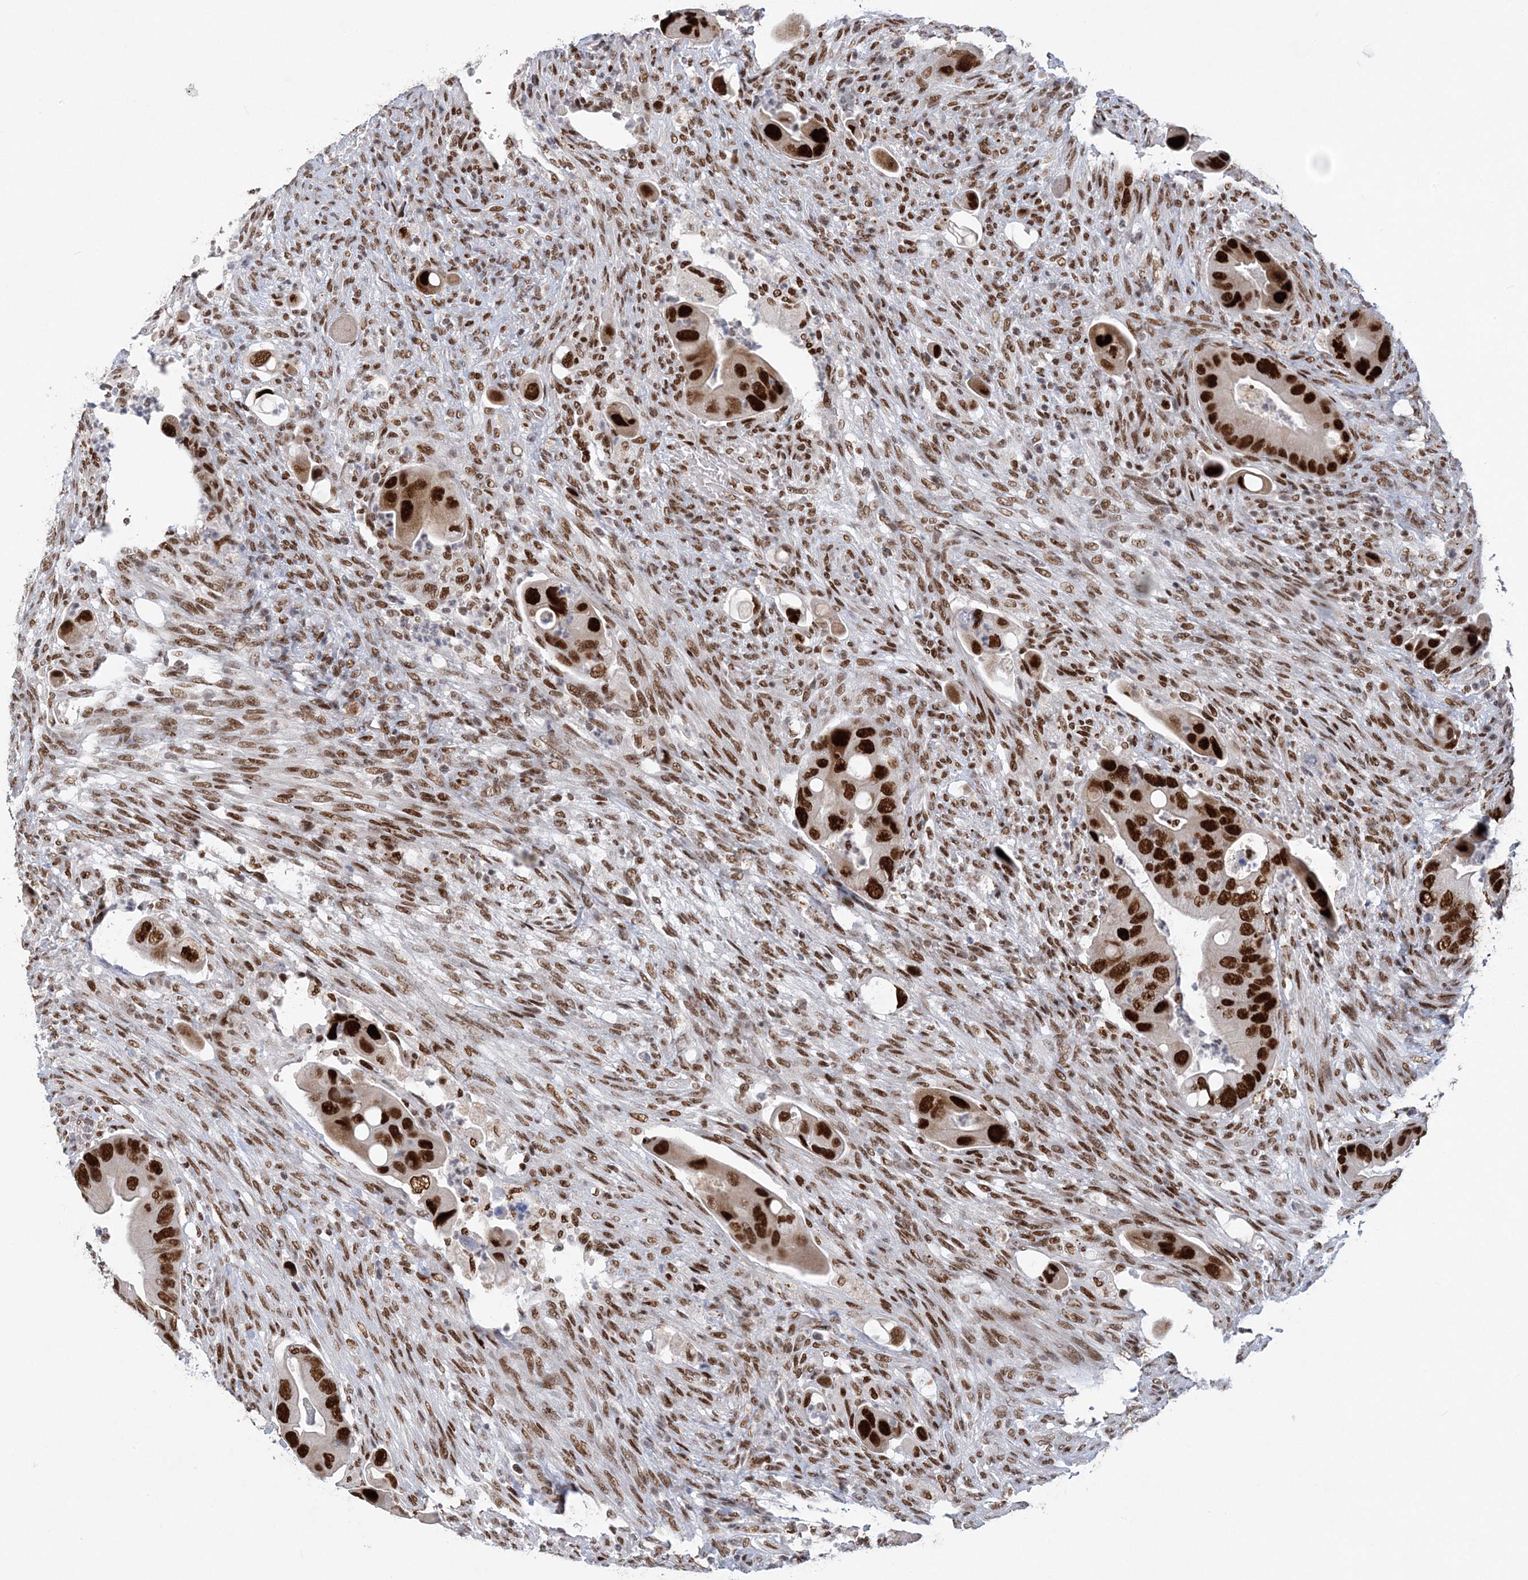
{"staining": {"intensity": "strong", "quantity": ">75%", "location": "nuclear"}, "tissue": "colorectal cancer", "cell_type": "Tumor cells", "image_type": "cancer", "snomed": [{"axis": "morphology", "description": "Adenocarcinoma, NOS"}, {"axis": "topography", "description": "Rectum"}], "caption": "This is an image of immunohistochemistry (IHC) staining of adenocarcinoma (colorectal), which shows strong positivity in the nuclear of tumor cells.", "gene": "ZBTB7A", "patient": {"sex": "female", "age": 57}}